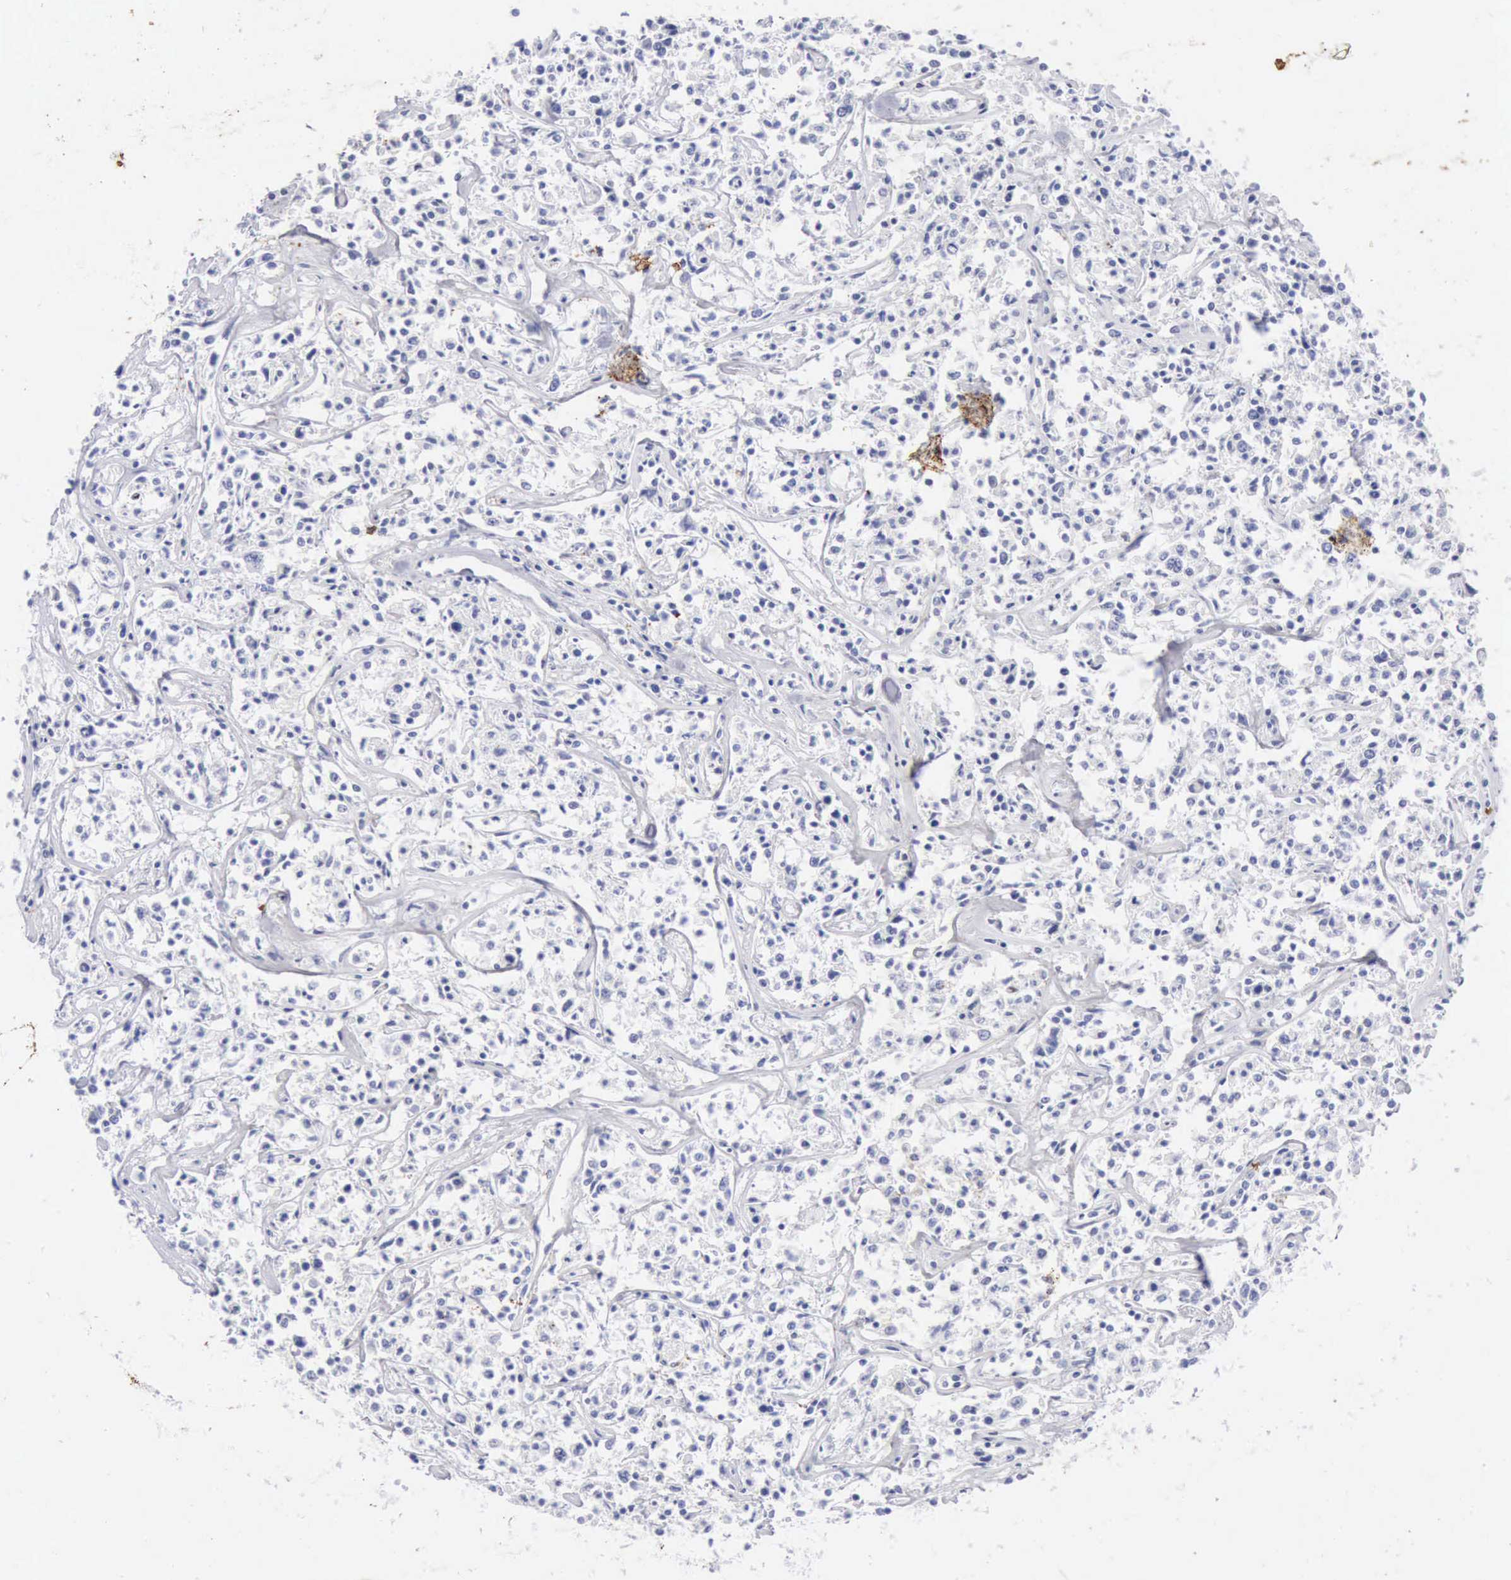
{"staining": {"intensity": "negative", "quantity": "none", "location": "none"}, "tissue": "lymphoma", "cell_type": "Tumor cells", "image_type": "cancer", "snomed": [{"axis": "morphology", "description": "Malignant lymphoma, non-Hodgkin's type, Low grade"}, {"axis": "topography", "description": "Small intestine"}], "caption": "Immunohistochemistry photomicrograph of human lymphoma stained for a protein (brown), which demonstrates no expression in tumor cells.", "gene": "KRT10", "patient": {"sex": "female", "age": 59}}